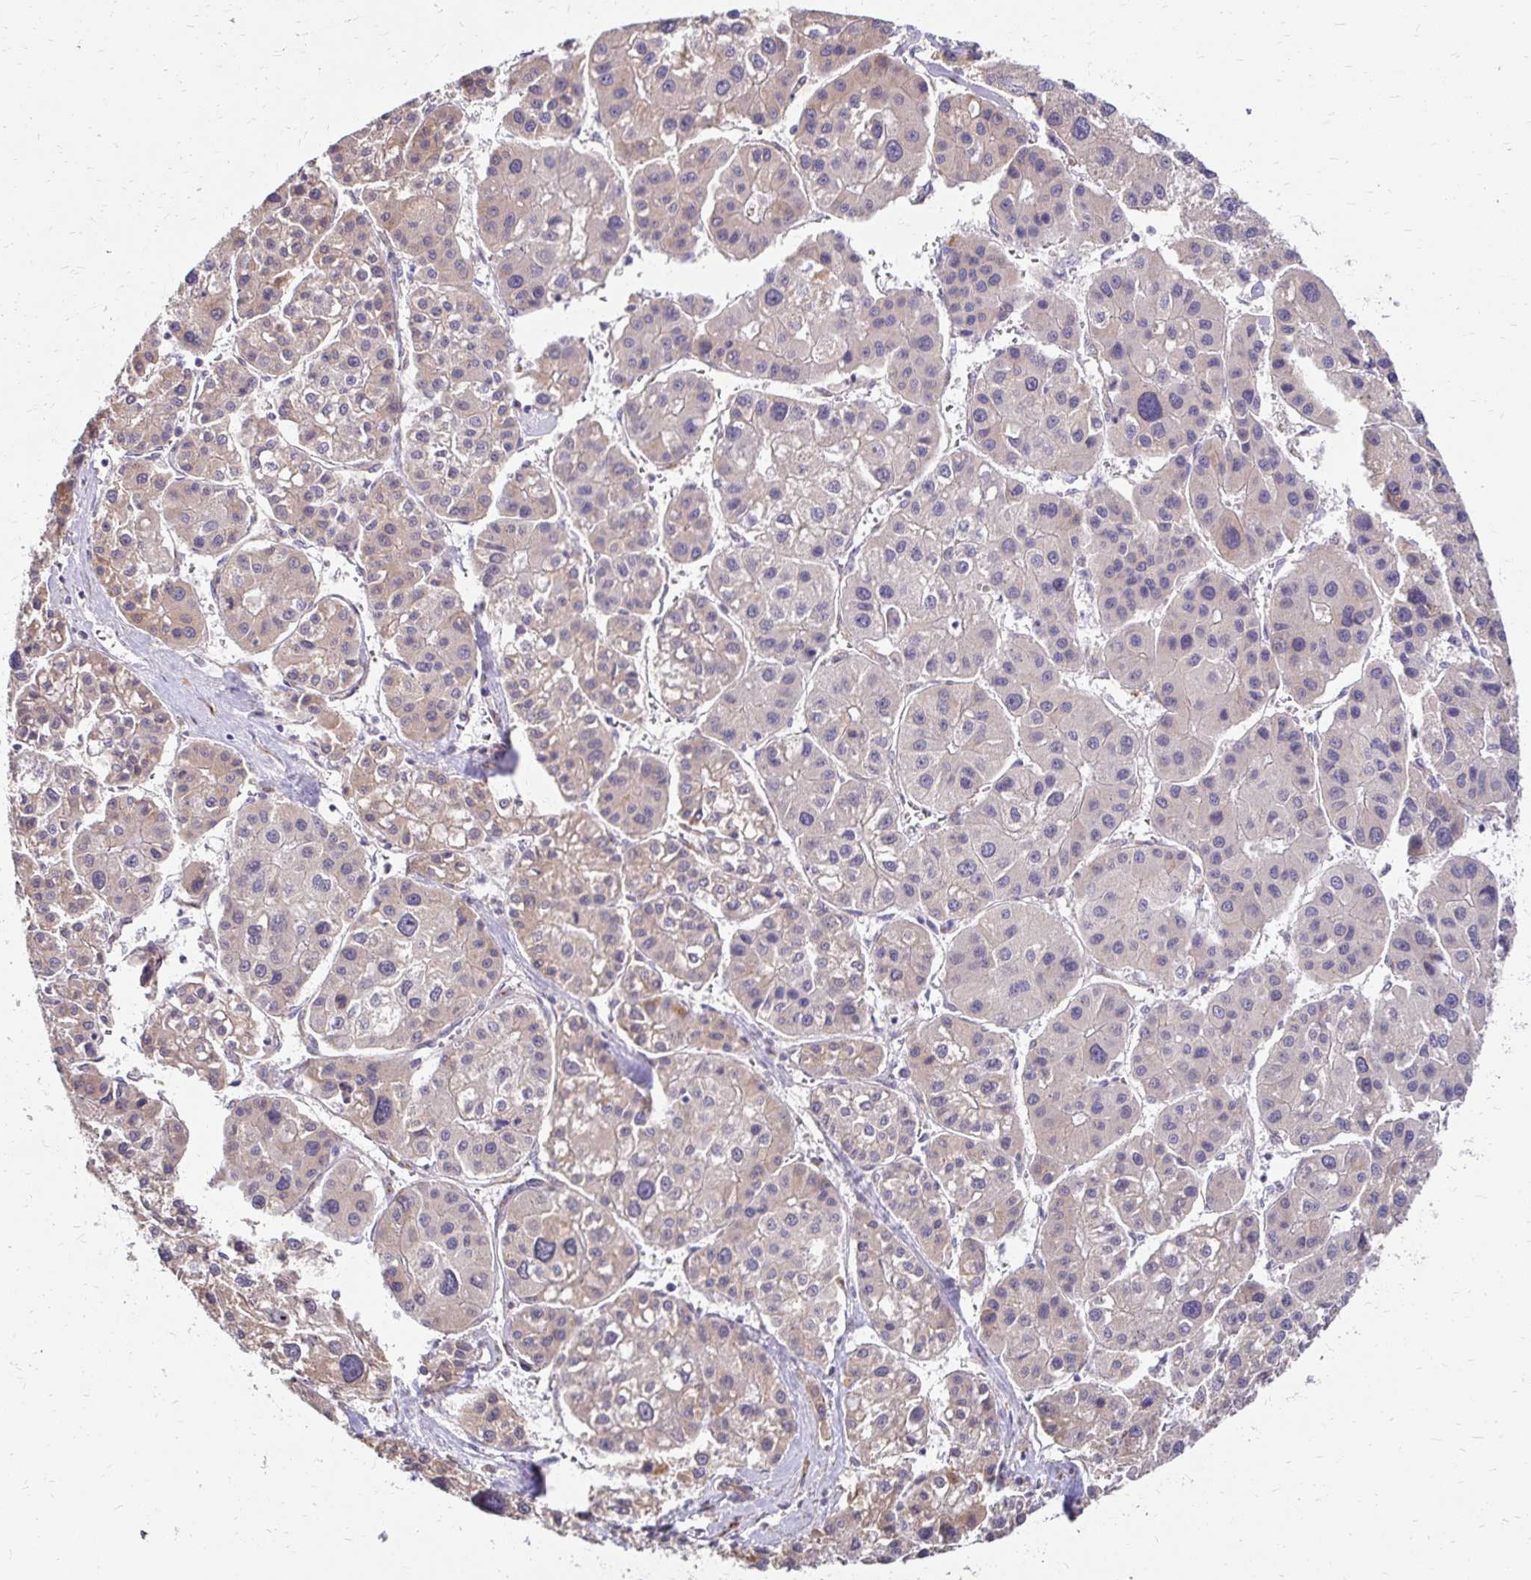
{"staining": {"intensity": "weak", "quantity": "25%-75%", "location": "cytoplasmic/membranous"}, "tissue": "liver cancer", "cell_type": "Tumor cells", "image_type": "cancer", "snomed": [{"axis": "morphology", "description": "Carcinoma, Hepatocellular, NOS"}, {"axis": "topography", "description": "Liver"}], "caption": "DAB (3,3'-diaminobenzidine) immunohistochemical staining of human liver hepatocellular carcinoma shows weak cytoplasmic/membranous protein positivity in approximately 25%-75% of tumor cells.", "gene": "PRIMA1", "patient": {"sex": "male", "age": 73}}